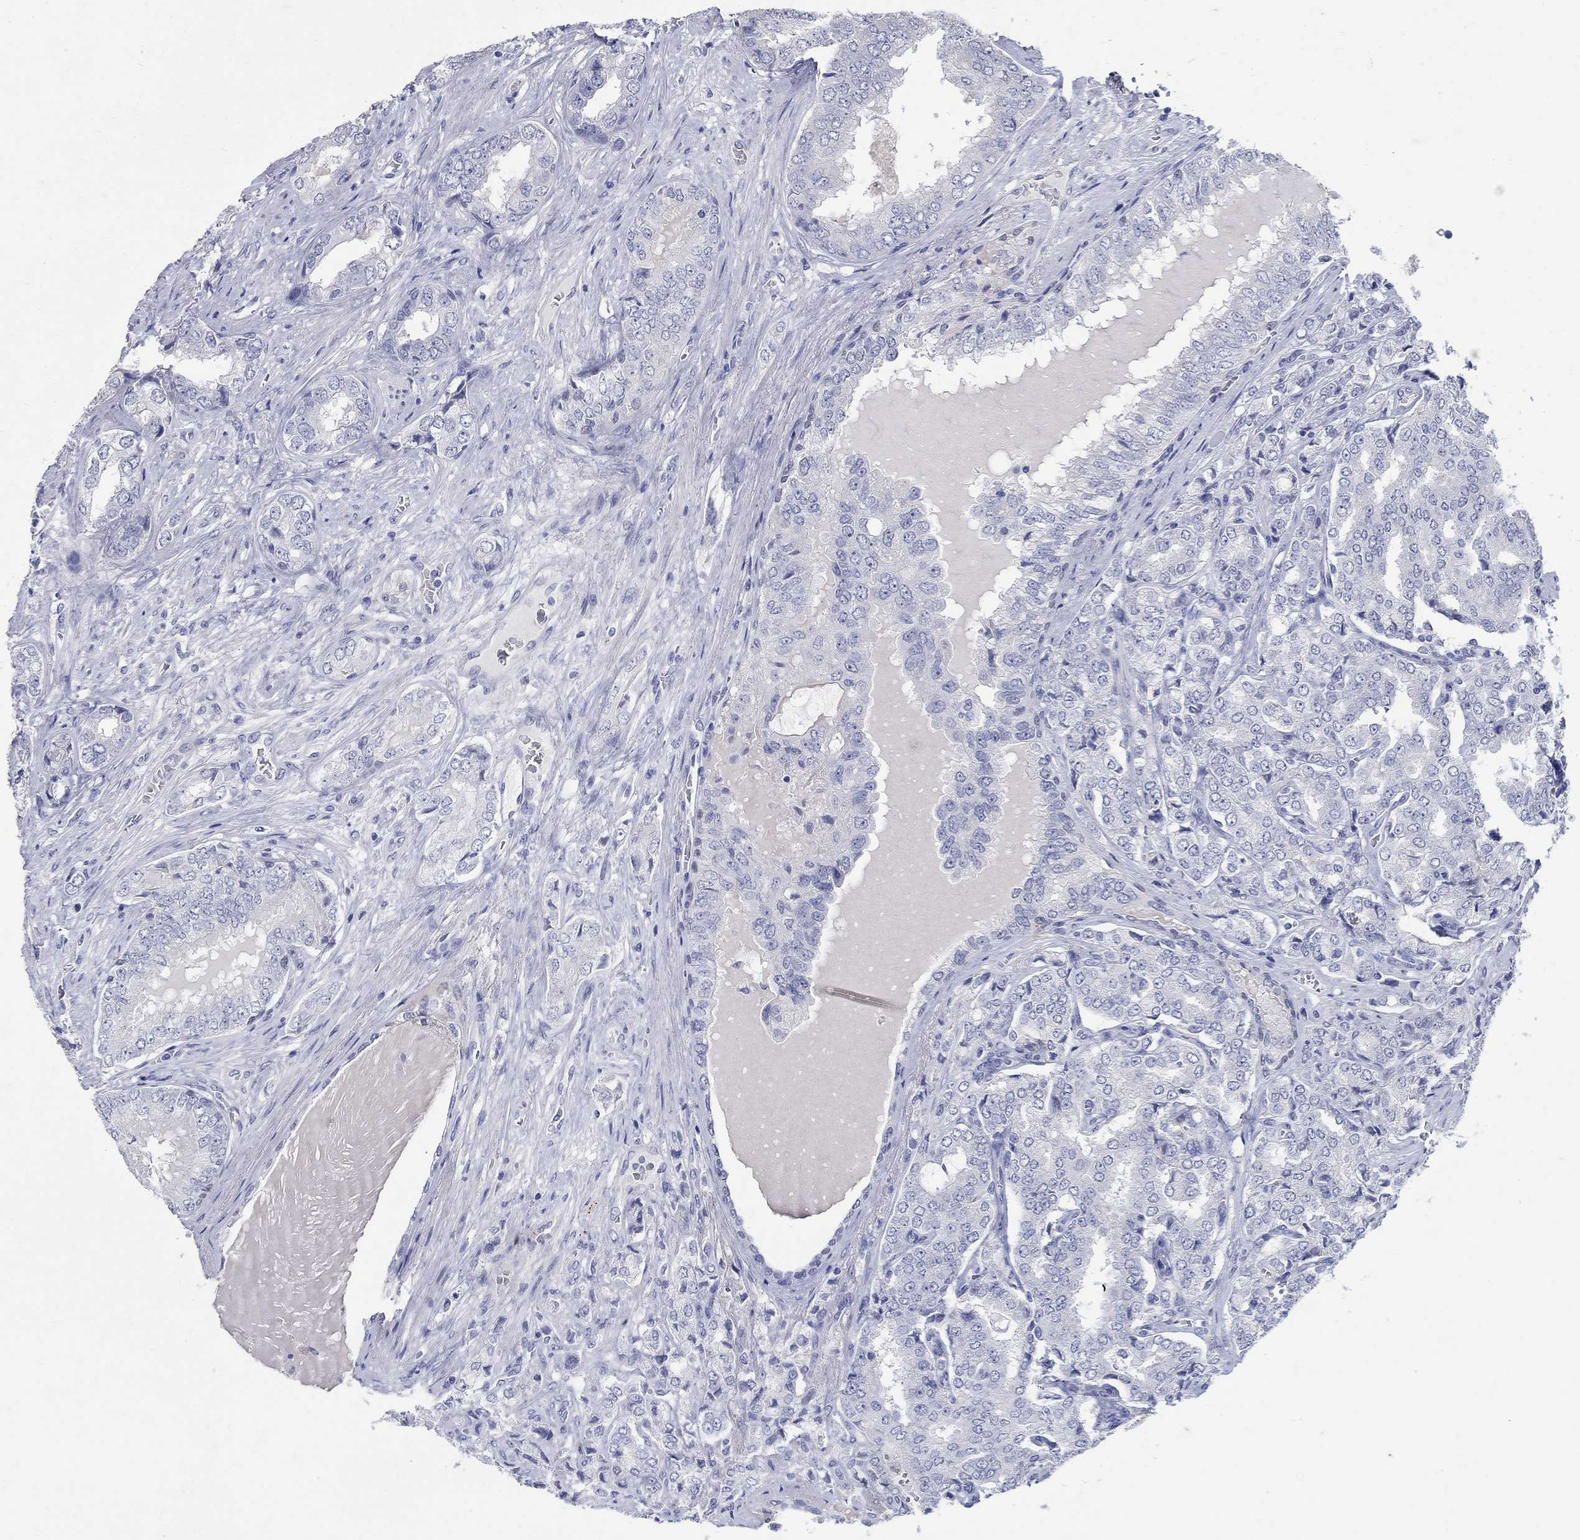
{"staining": {"intensity": "negative", "quantity": "none", "location": "none"}, "tissue": "prostate cancer", "cell_type": "Tumor cells", "image_type": "cancer", "snomed": [{"axis": "morphology", "description": "Adenocarcinoma, NOS"}, {"axis": "topography", "description": "Prostate"}], "caption": "High power microscopy image of an immunohistochemistry micrograph of prostate adenocarcinoma, revealing no significant staining in tumor cells.", "gene": "SOX2", "patient": {"sex": "male", "age": 65}}